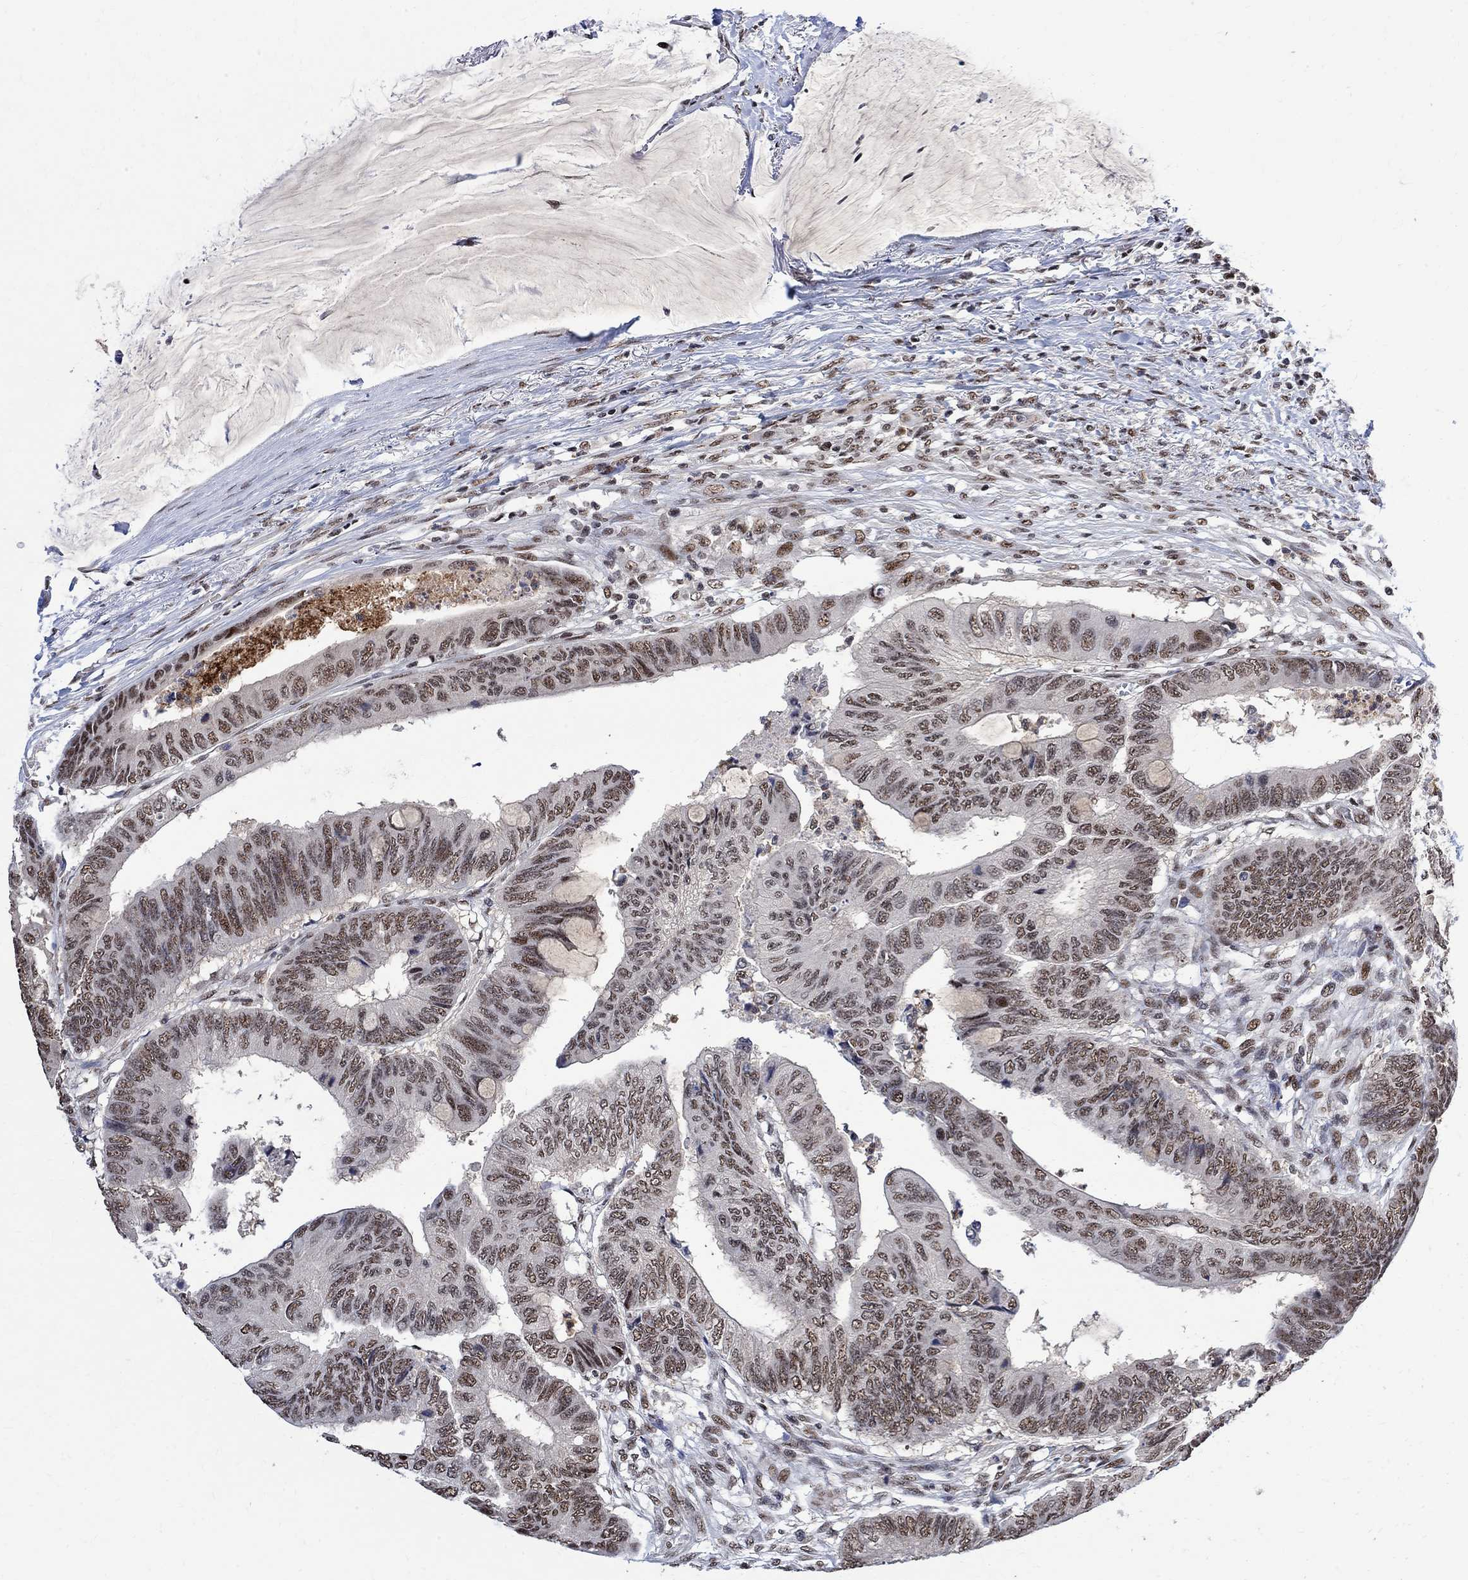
{"staining": {"intensity": "moderate", "quantity": "<25%", "location": "nuclear"}, "tissue": "colorectal cancer", "cell_type": "Tumor cells", "image_type": "cancer", "snomed": [{"axis": "morphology", "description": "Normal tissue, NOS"}, {"axis": "morphology", "description": "Adenocarcinoma, NOS"}, {"axis": "topography", "description": "Rectum"}, {"axis": "topography", "description": "Peripheral nerve tissue"}], "caption": "The image exhibits staining of colorectal cancer (adenocarcinoma), revealing moderate nuclear protein expression (brown color) within tumor cells. (IHC, brightfield microscopy, high magnification).", "gene": "E4F1", "patient": {"sex": "male", "age": 92}}